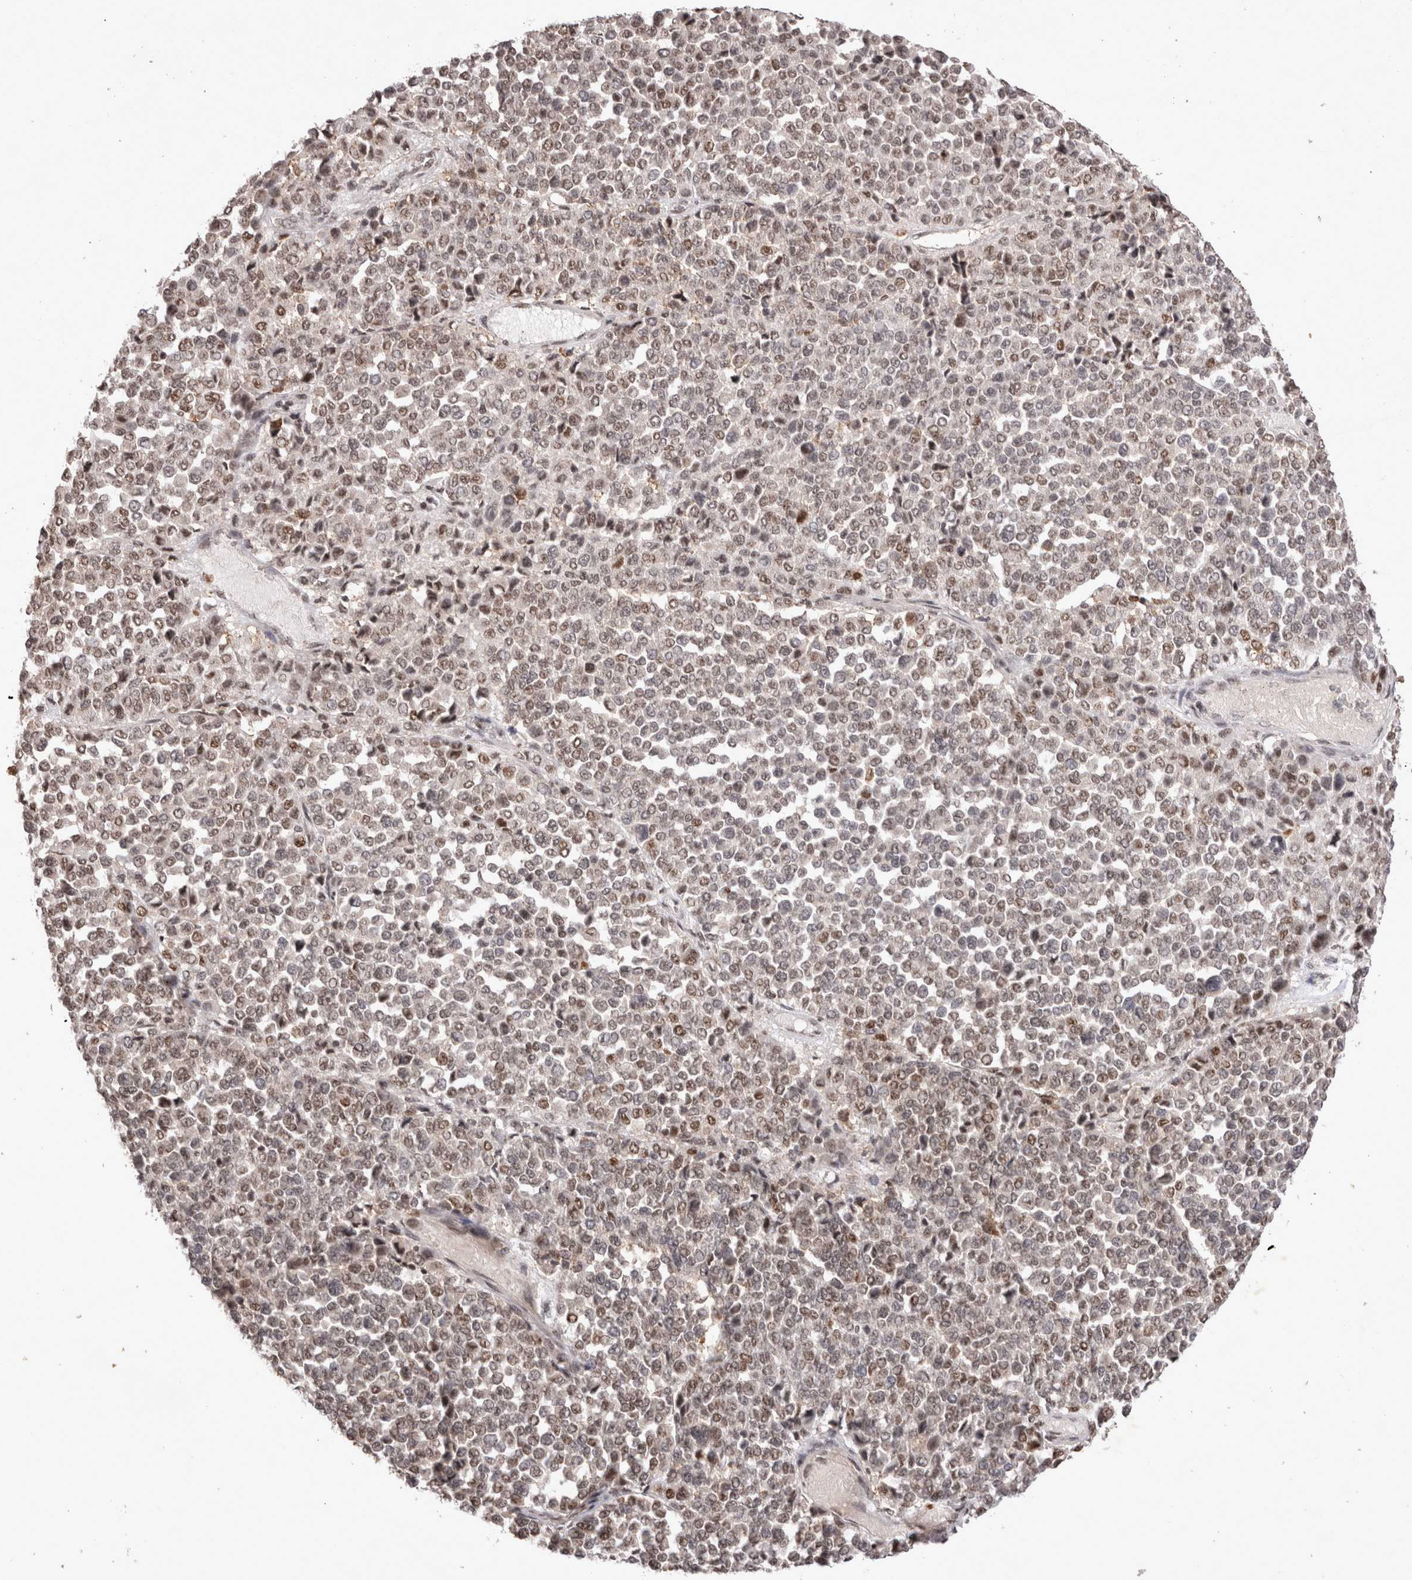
{"staining": {"intensity": "moderate", "quantity": ">75%", "location": "nuclear"}, "tissue": "melanoma", "cell_type": "Tumor cells", "image_type": "cancer", "snomed": [{"axis": "morphology", "description": "Malignant melanoma, Metastatic site"}, {"axis": "topography", "description": "Pancreas"}], "caption": "A medium amount of moderate nuclear expression is appreciated in approximately >75% of tumor cells in malignant melanoma (metastatic site) tissue.", "gene": "STK11", "patient": {"sex": "female", "age": 30}}